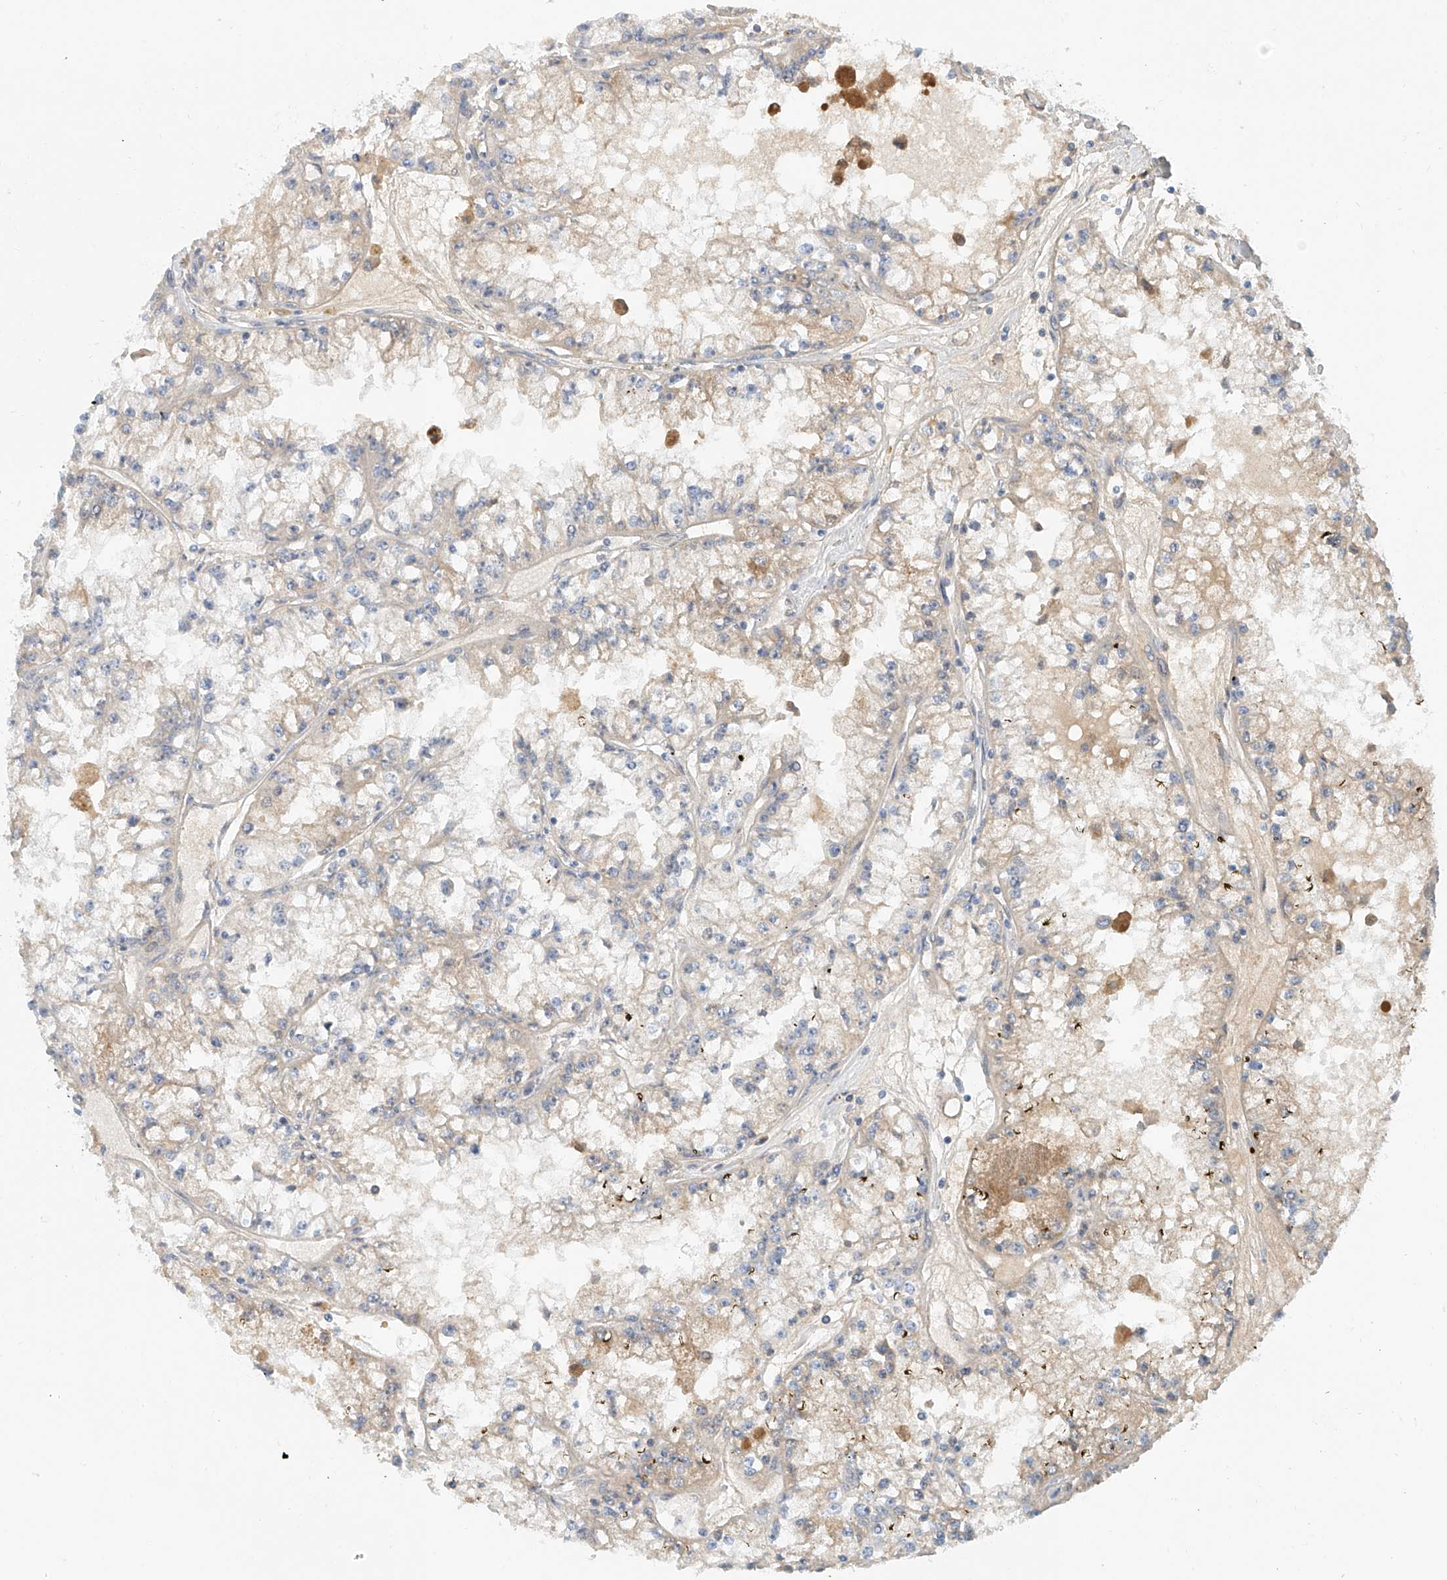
{"staining": {"intensity": "negative", "quantity": "none", "location": "none"}, "tissue": "renal cancer", "cell_type": "Tumor cells", "image_type": "cancer", "snomed": [{"axis": "morphology", "description": "Adenocarcinoma, NOS"}, {"axis": "topography", "description": "Kidney"}], "caption": "Protein analysis of adenocarcinoma (renal) demonstrates no significant expression in tumor cells.", "gene": "LYRM9", "patient": {"sex": "male", "age": 56}}